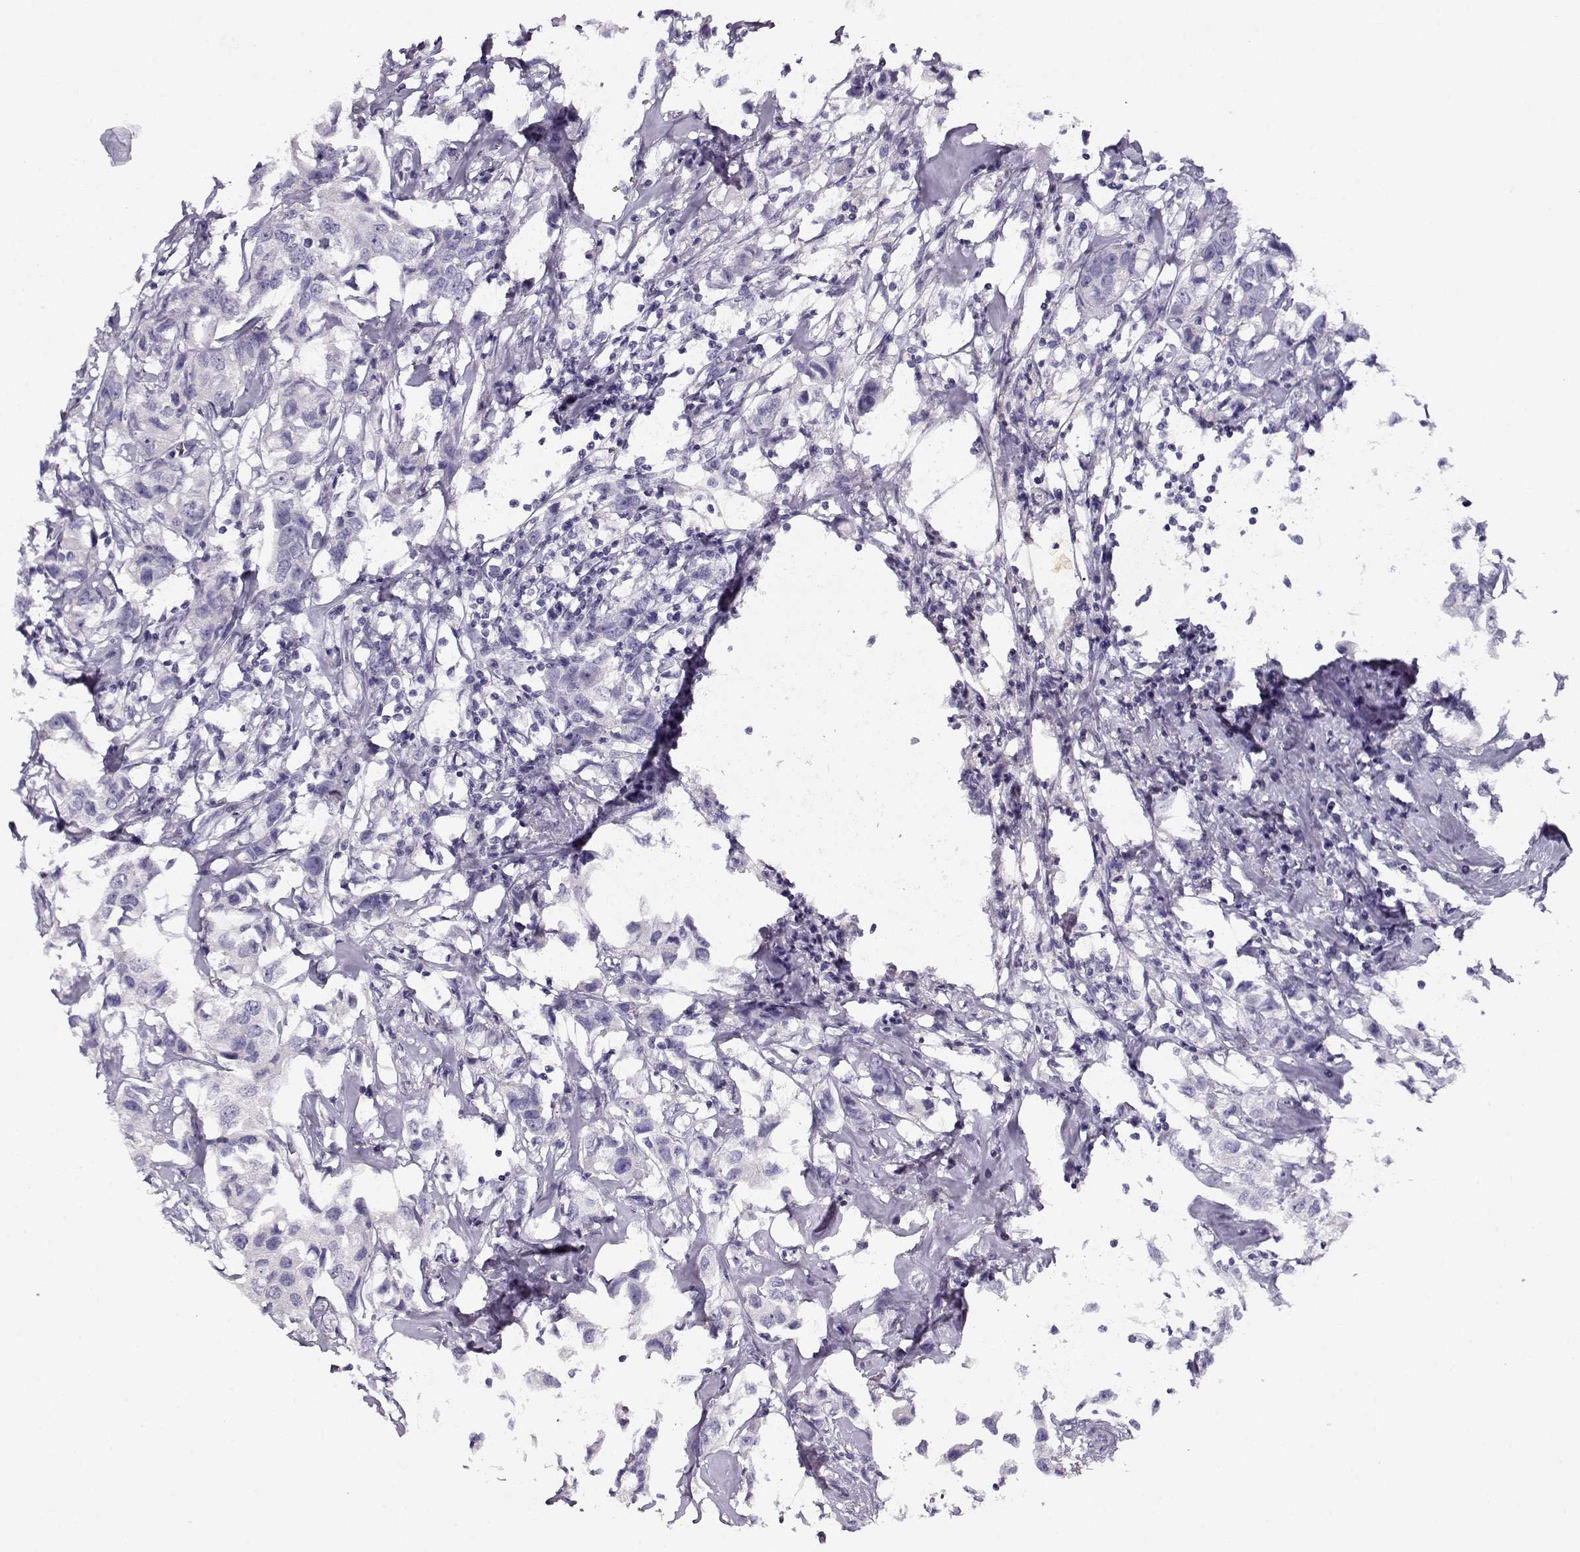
{"staining": {"intensity": "negative", "quantity": "none", "location": "none"}, "tissue": "breast cancer", "cell_type": "Tumor cells", "image_type": "cancer", "snomed": [{"axis": "morphology", "description": "Duct carcinoma"}, {"axis": "topography", "description": "Breast"}], "caption": "This is an immunohistochemistry photomicrograph of human breast cancer (intraductal carcinoma). There is no staining in tumor cells.", "gene": "CRX", "patient": {"sex": "female", "age": 80}}